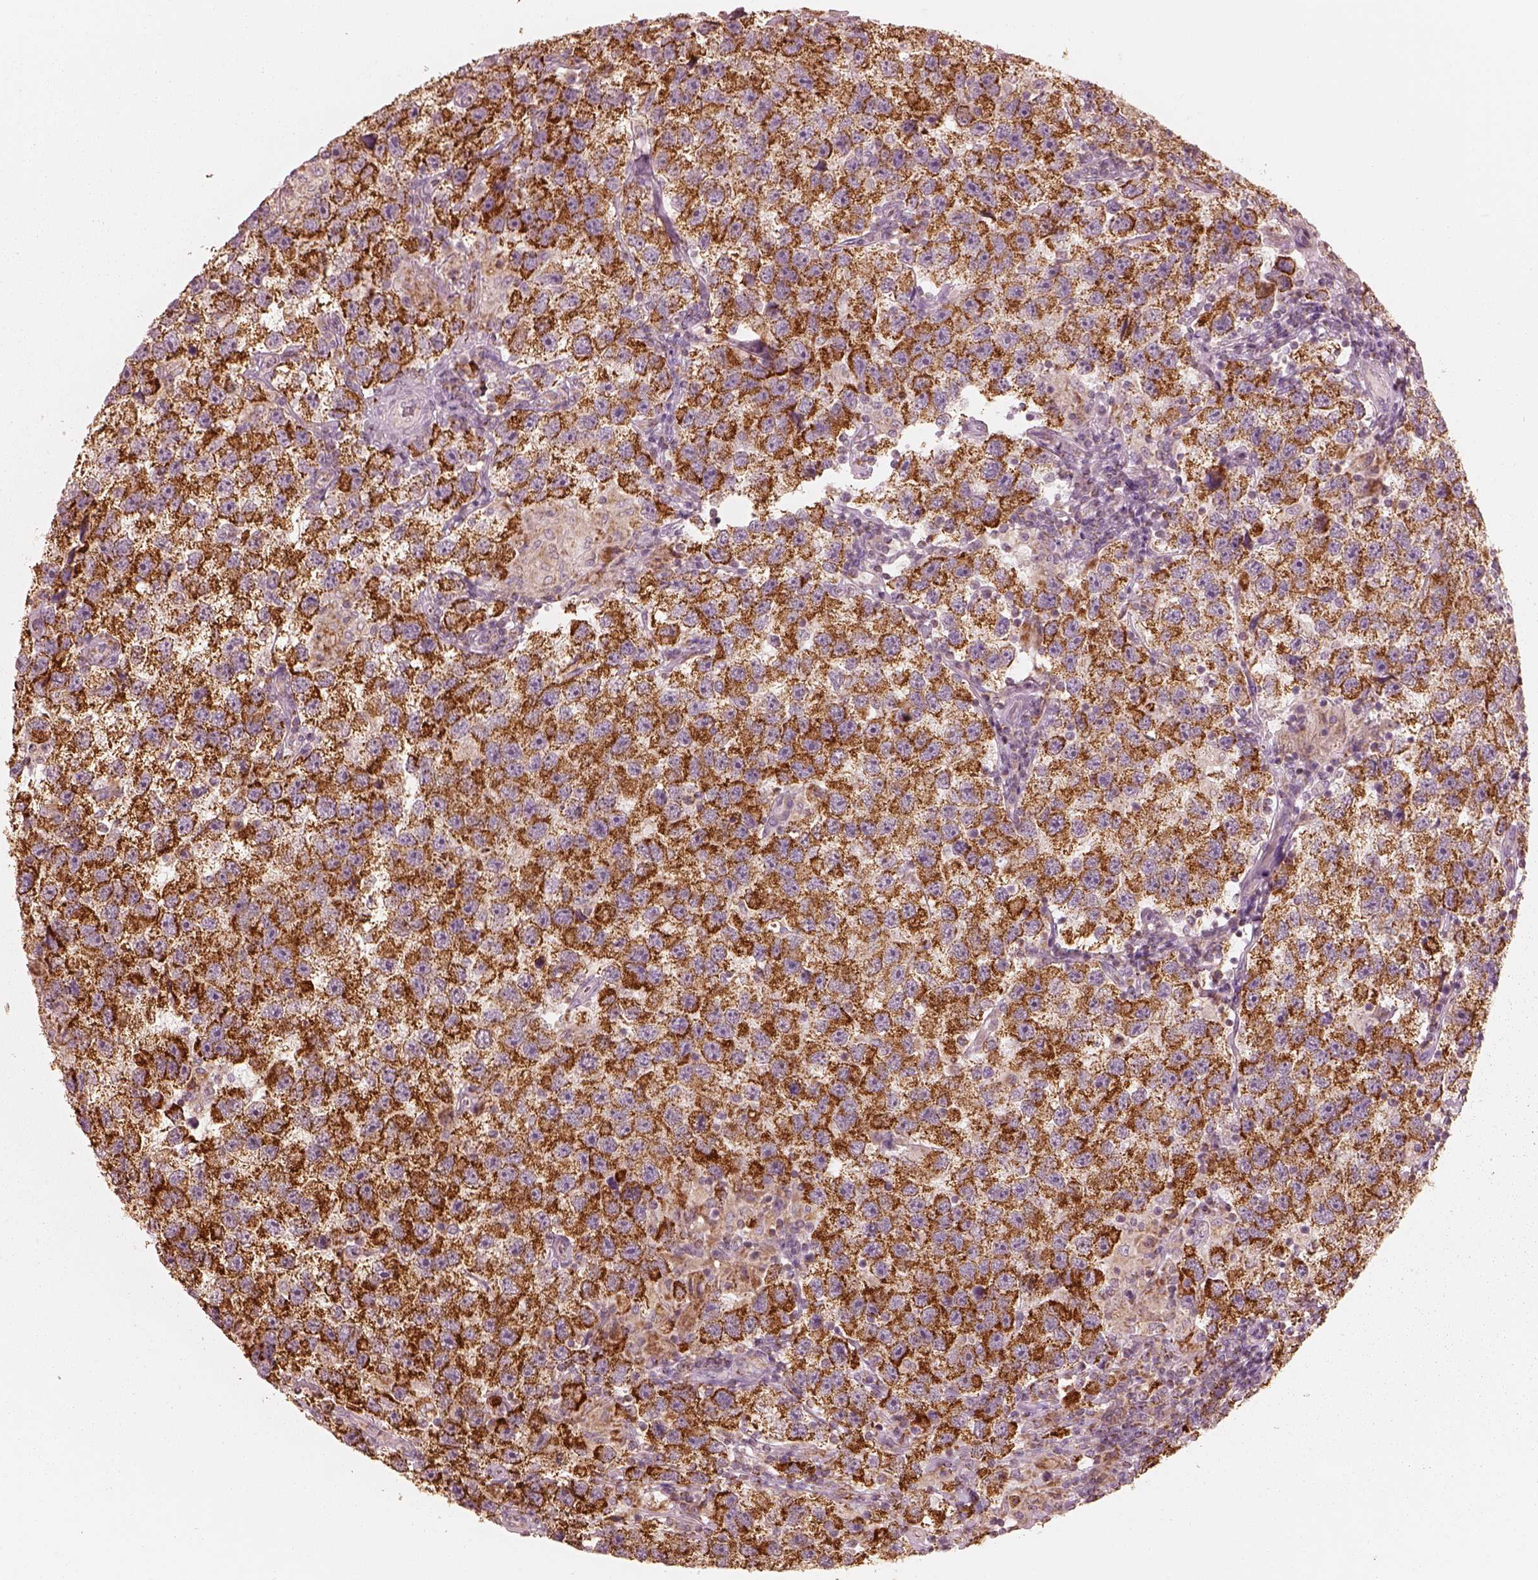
{"staining": {"intensity": "strong", "quantity": ">75%", "location": "cytoplasmic/membranous"}, "tissue": "testis cancer", "cell_type": "Tumor cells", "image_type": "cancer", "snomed": [{"axis": "morphology", "description": "Seminoma, NOS"}, {"axis": "topography", "description": "Testis"}], "caption": "Strong cytoplasmic/membranous staining for a protein is appreciated in approximately >75% of tumor cells of seminoma (testis) using immunohistochemistry (IHC).", "gene": "ENTPD6", "patient": {"sex": "male", "age": 26}}